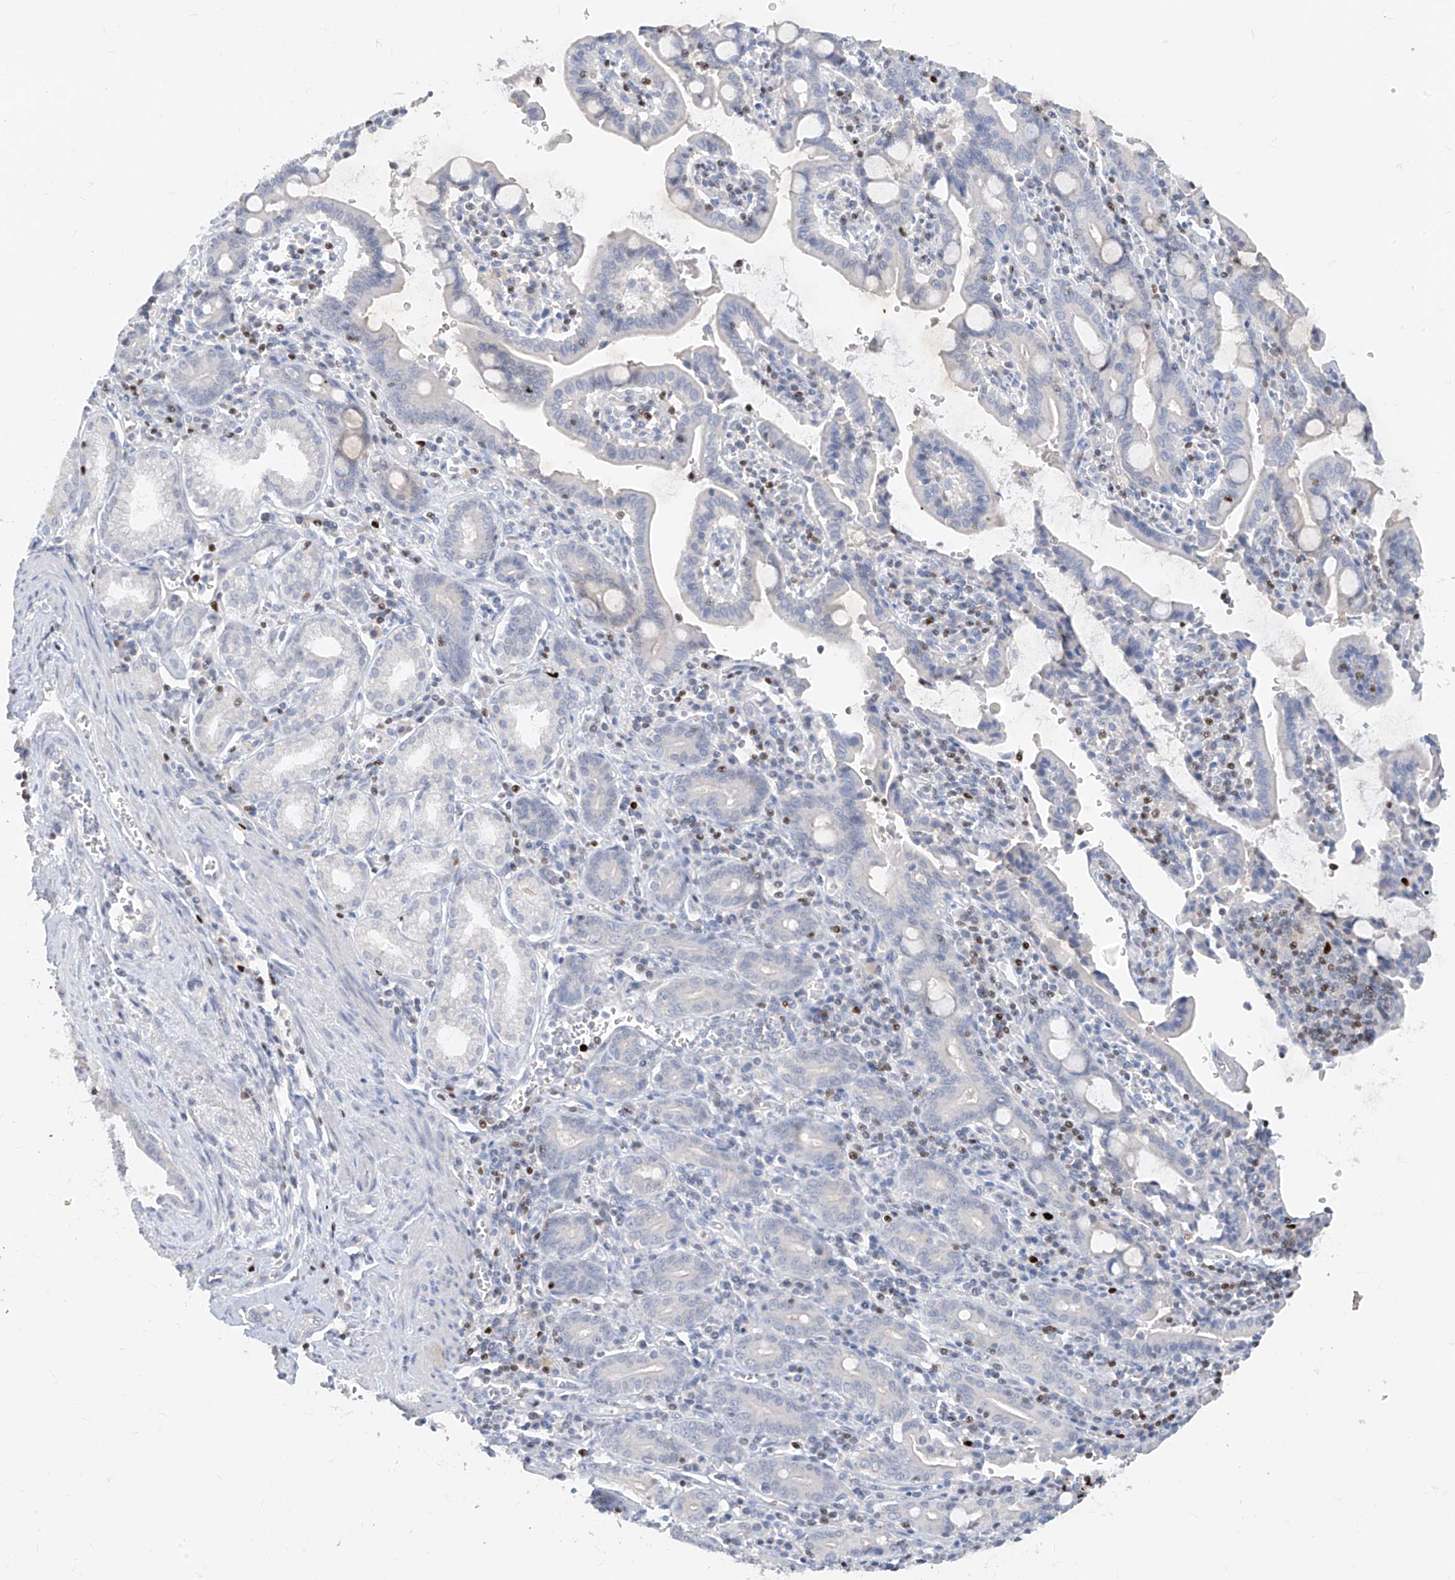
{"staining": {"intensity": "negative", "quantity": "none", "location": "none"}, "tissue": "pancreatic cancer", "cell_type": "Tumor cells", "image_type": "cancer", "snomed": [{"axis": "morphology", "description": "Adenocarcinoma, NOS"}, {"axis": "topography", "description": "Pancreas"}], "caption": "Adenocarcinoma (pancreatic) stained for a protein using immunohistochemistry reveals no staining tumor cells.", "gene": "TBX21", "patient": {"sex": "male", "age": 70}}